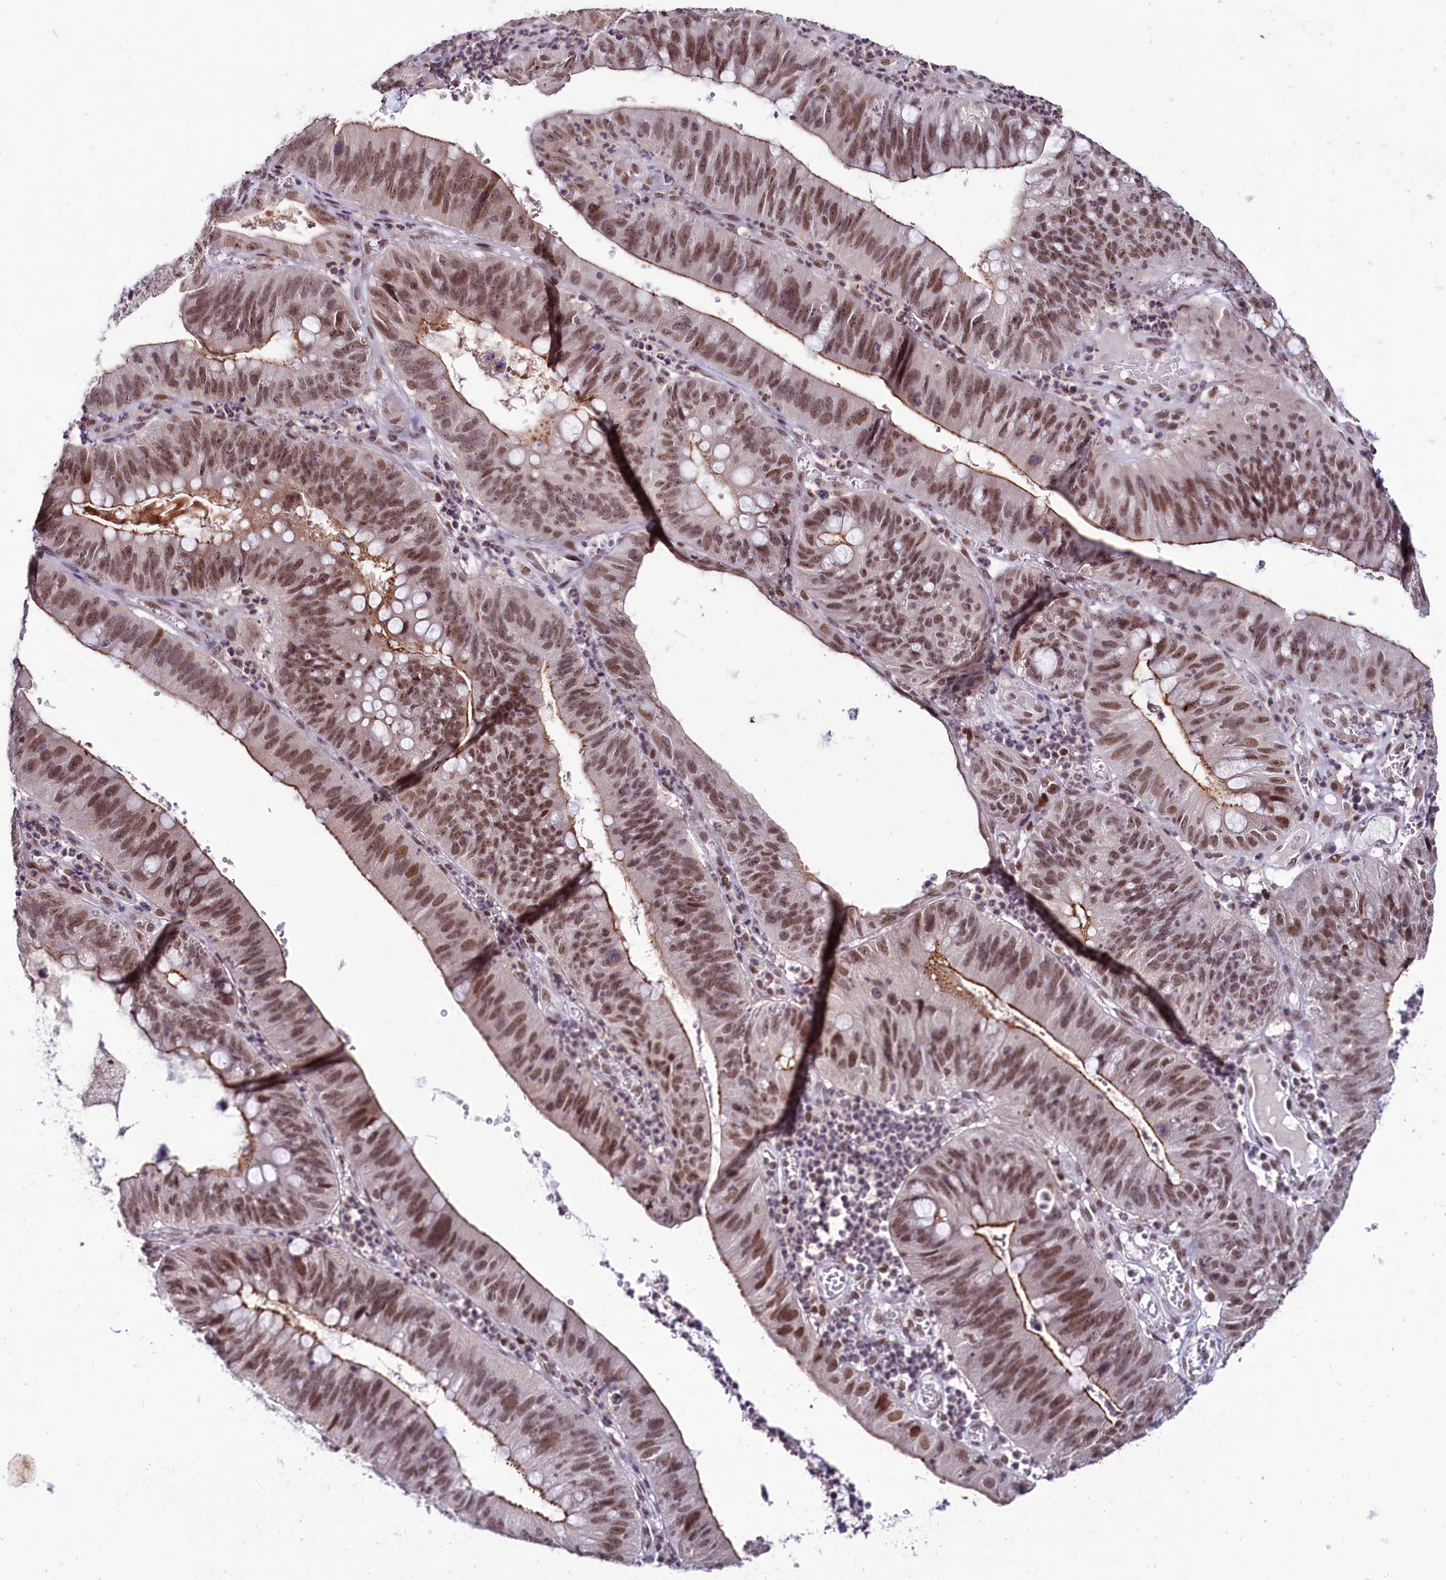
{"staining": {"intensity": "moderate", "quantity": ">75%", "location": "cytoplasmic/membranous,nuclear"}, "tissue": "stomach cancer", "cell_type": "Tumor cells", "image_type": "cancer", "snomed": [{"axis": "morphology", "description": "Adenocarcinoma, NOS"}, {"axis": "topography", "description": "Stomach"}], "caption": "About >75% of tumor cells in human stomach cancer show moderate cytoplasmic/membranous and nuclear protein expression as visualized by brown immunohistochemical staining.", "gene": "SCAF11", "patient": {"sex": "male", "age": 59}}